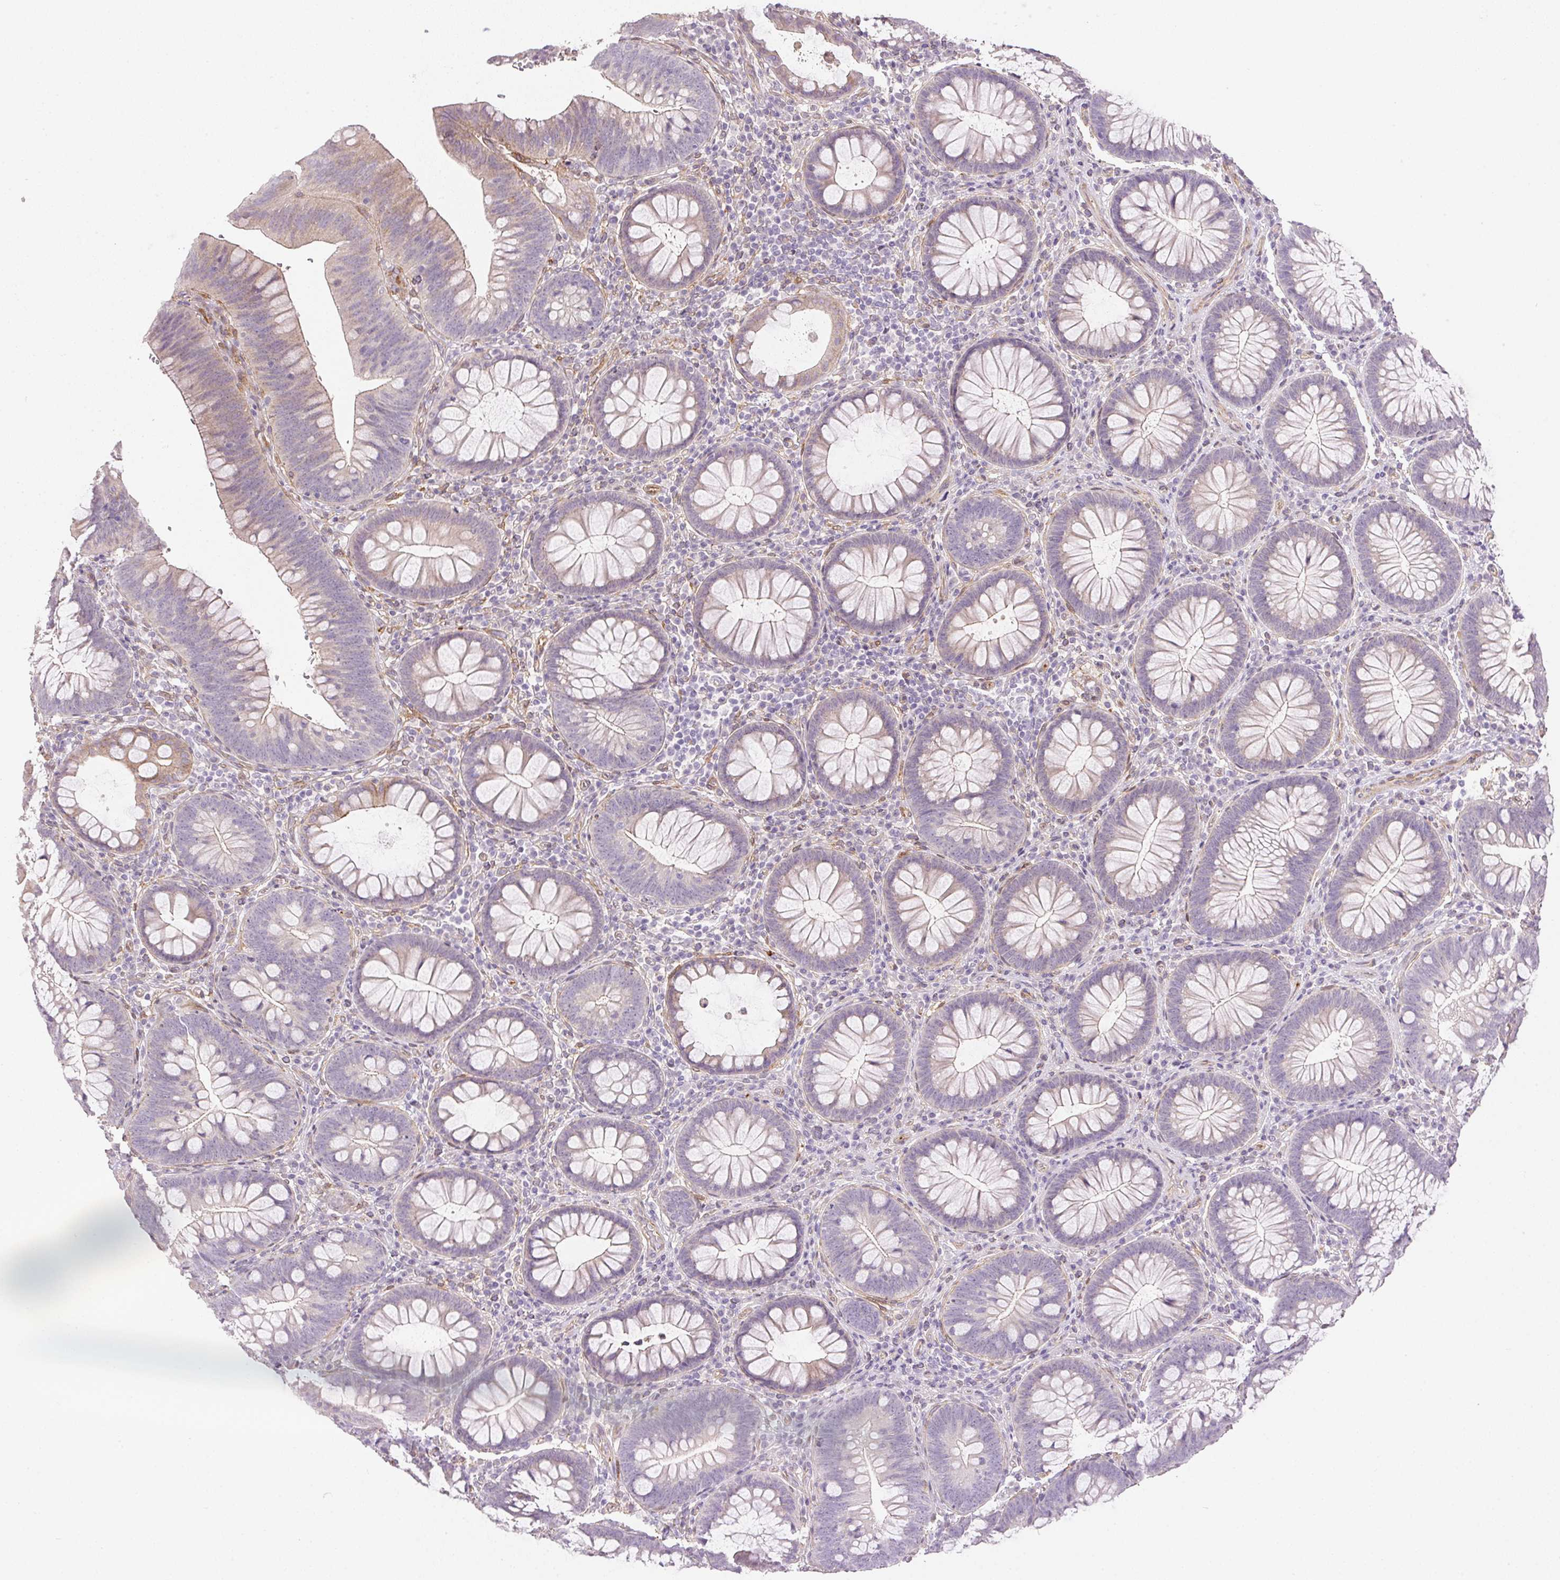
{"staining": {"intensity": "weak", "quantity": "25%-75%", "location": "cytoplasmic/membranous"}, "tissue": "colon", "cell_type": "Endothelial cells", "image_type": "normal", "snomed": [{"axis": "morphology", "description": "Normal tissue, NOS"}, {"axis": "morphology", "description": "Adenoma, NOS"}, {"axis": "topography", "description": "Soft tissue"}, {"axis": "topography", "description": "Colon"}], "caption": "Immunohistochemistry (IHC) histopathology image of unremarkable colon: colon stained using IHC reveals low levels of weak protein expression localized specifically in the cytoplasmic/membranous of endothelial cells, appearing as a cytoplasmic/membranous brown color.", "gene": "PRL", "patient": {"sex": "male", "age": 47}}